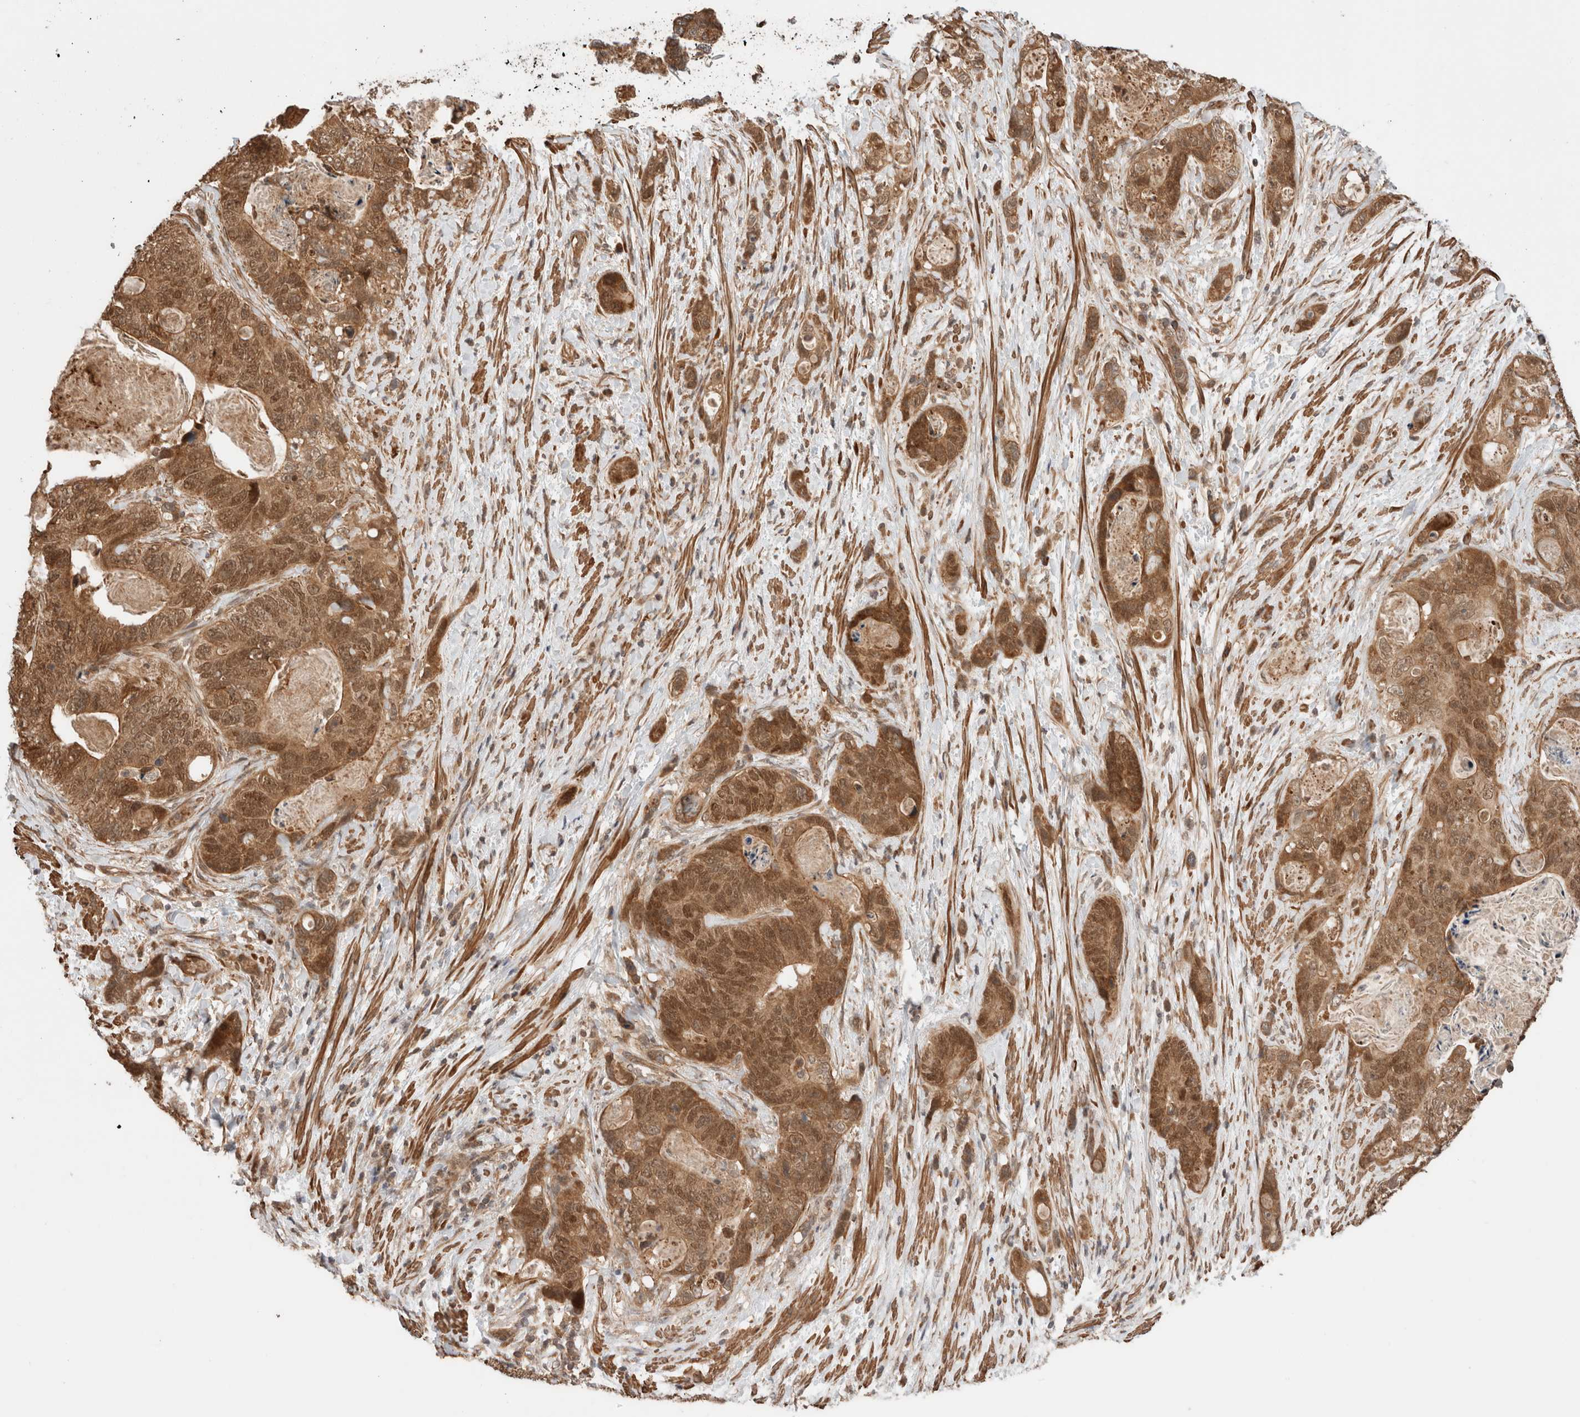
{"staining": {"intensity": "strong", "quantity": ">75%", "location": "cytoplasmic/membranous,nuclear"}, "tissue": "stomach cancer", "cell_type": "Tumor cells", "image_type": "cancer", "snomed": [{"axis": "morphology", "description": "Normal tissue, NOS"}, {"axis": "morphology", "description": "Adenocarcinoma, NOS"}, {"axis": "topography", "description": "Stomach"}], "caption": "DAB immunohistochemical staining of stomach adenocarcinoma demonstrates strong cytoplasmic/membranous and nuclear protein positivity in about >75% of tumor cells.", "gene": "ZNF649", "patient": {"sex": "female", "age": 89}}